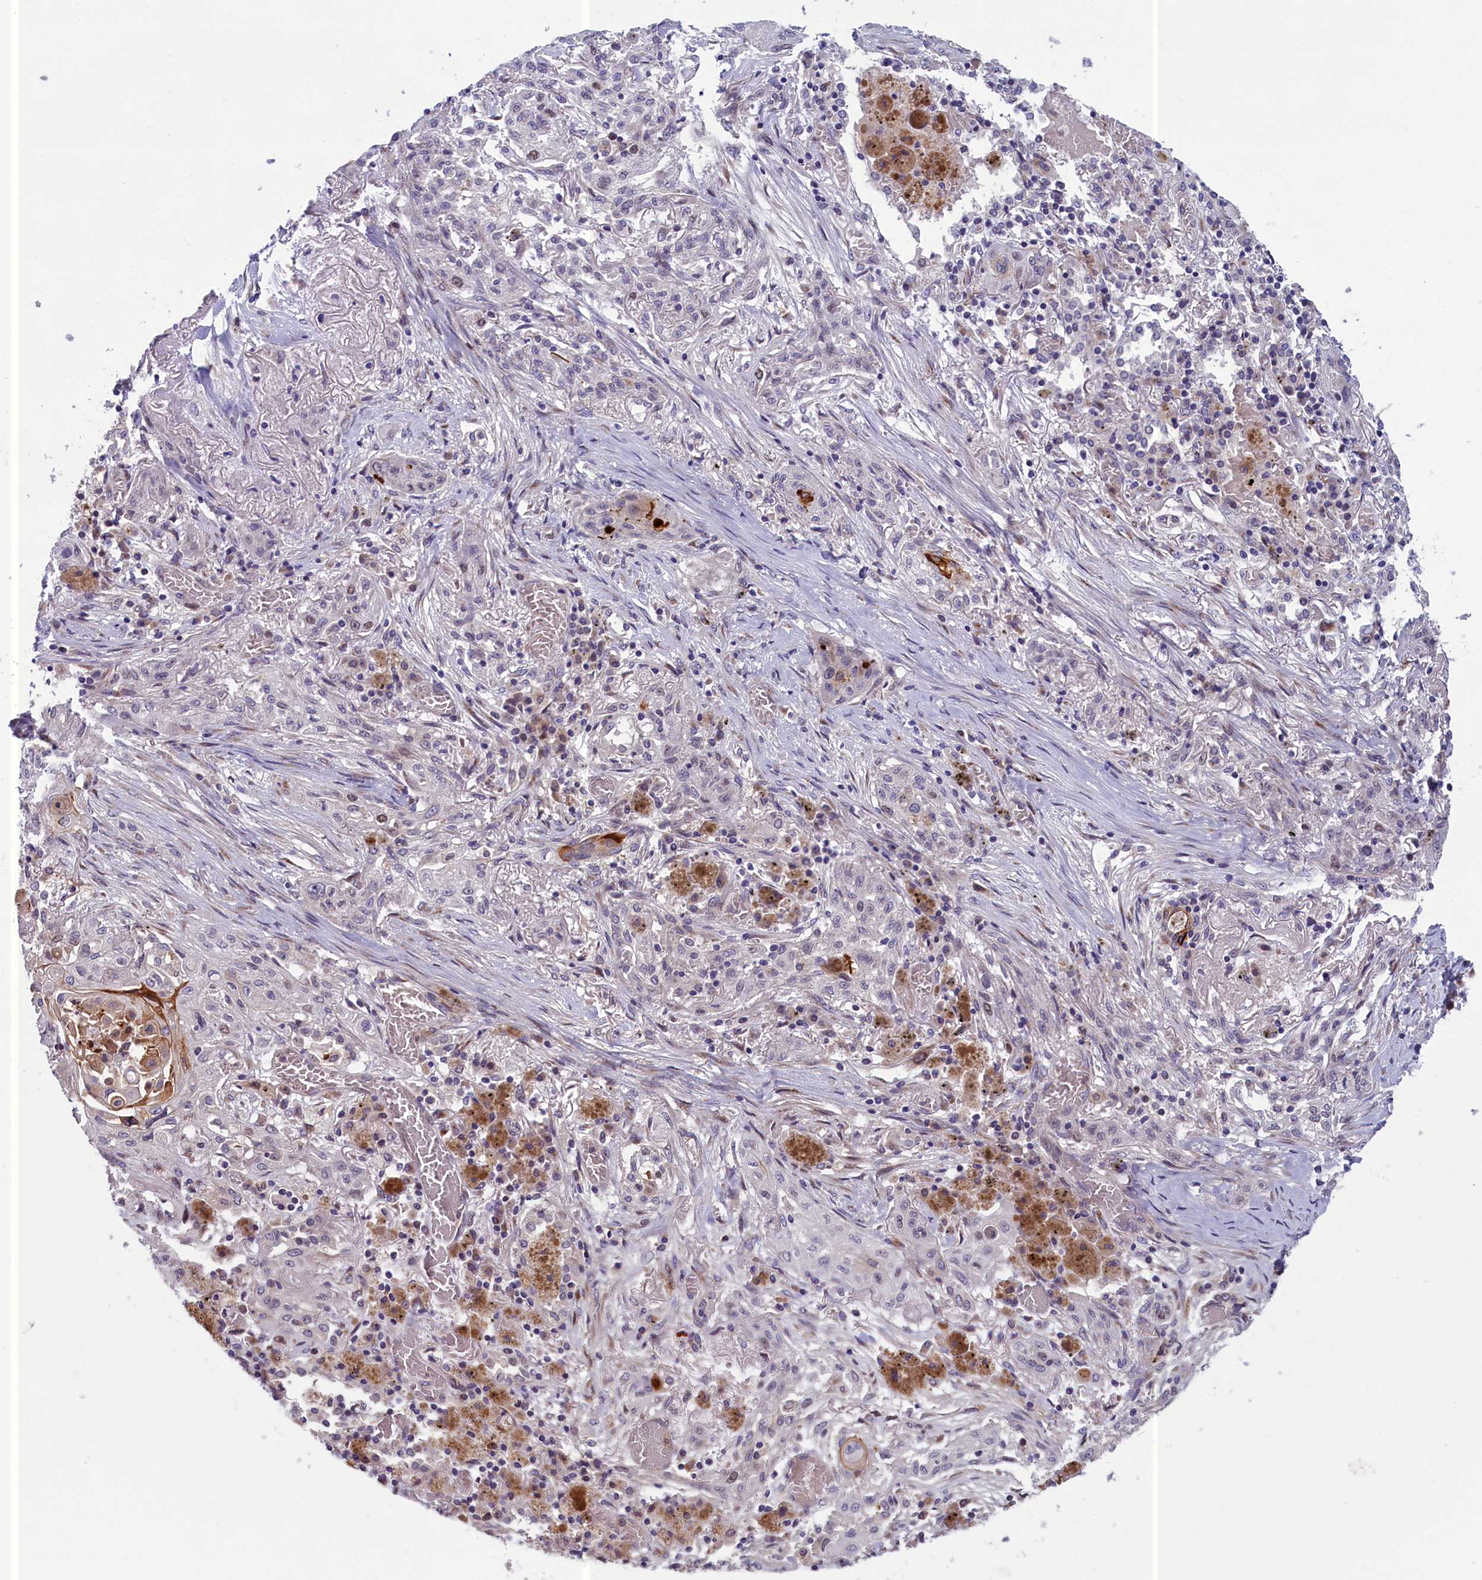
{"staining": {"intensity": "negative", "quantity": "none", "location": "none"}, "tissue": "lung cancer", "cell_type": "Tumor cells", "image_type": "cancer", "snomed": [{"axis": "morphology", "description": "Squamous cell carcinoma, NOS"}, {"axis": "topography", "description": "Lung"}], "caption": "The photomicrograph reveals no staining of tumor cells in lung squamous cell carcinoma.", "gene": "LIG1", "patient": {"sex": "female", "age": 47}}